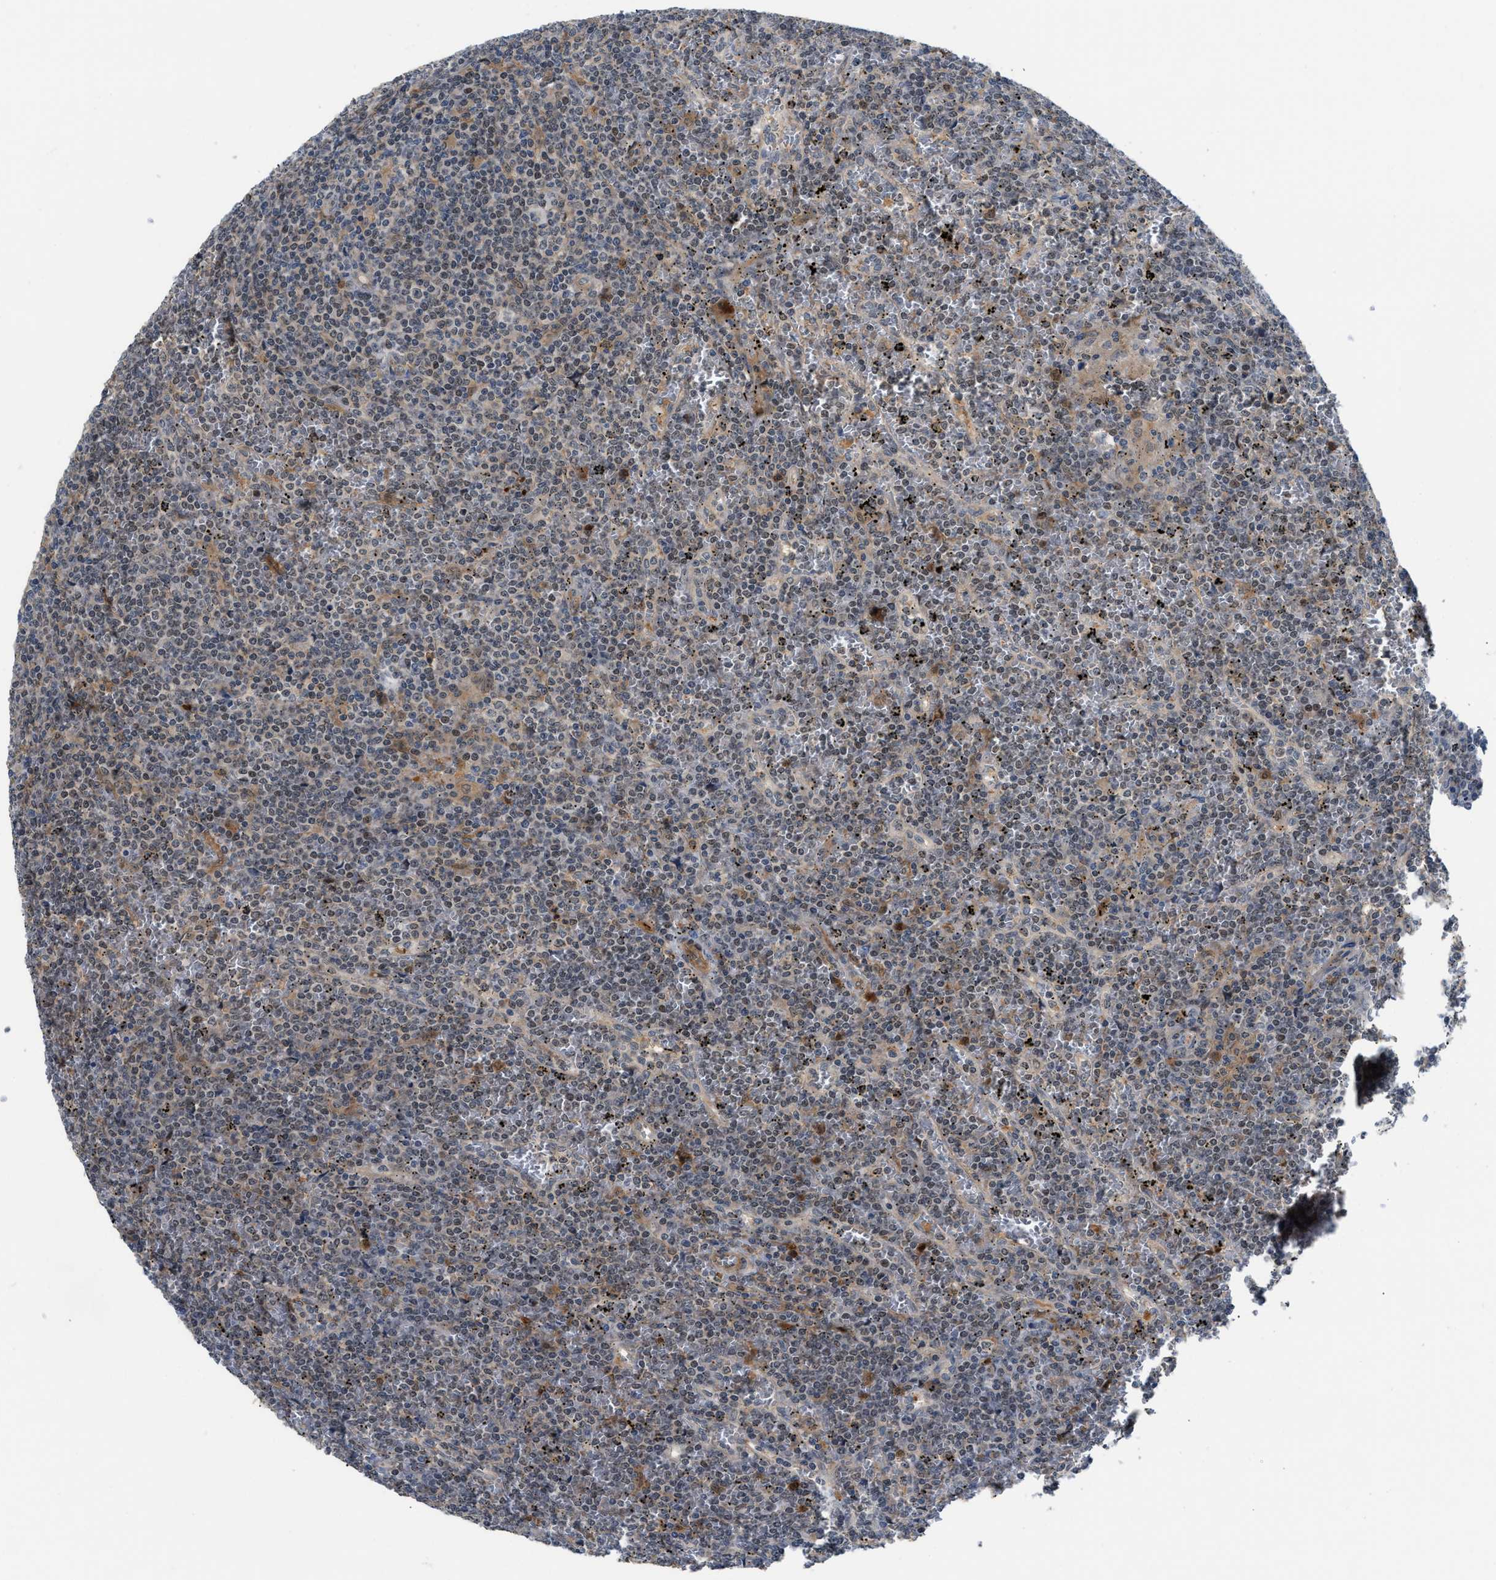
{"staining": {"intensity": "weak", "quantity": "<25%", "location": "nuclear"}, "tissue": "lymphoma", "cell_type": "Tumor cells", "image_type": "cancer", "snomed": [{"axis": "morphology", "description": "Malignant lymphoma, non-Hodgkin's type, Low grade"}, {"axis": "topography", "description": "Spleen"}], "caption": "Protein analysis of low-grade malignant lymphoma, non-Hodgkin's type shows no significant positivity in tumor cells.", "gene": "TRAK2", "patient": {"sex": "female", "age": 19}}